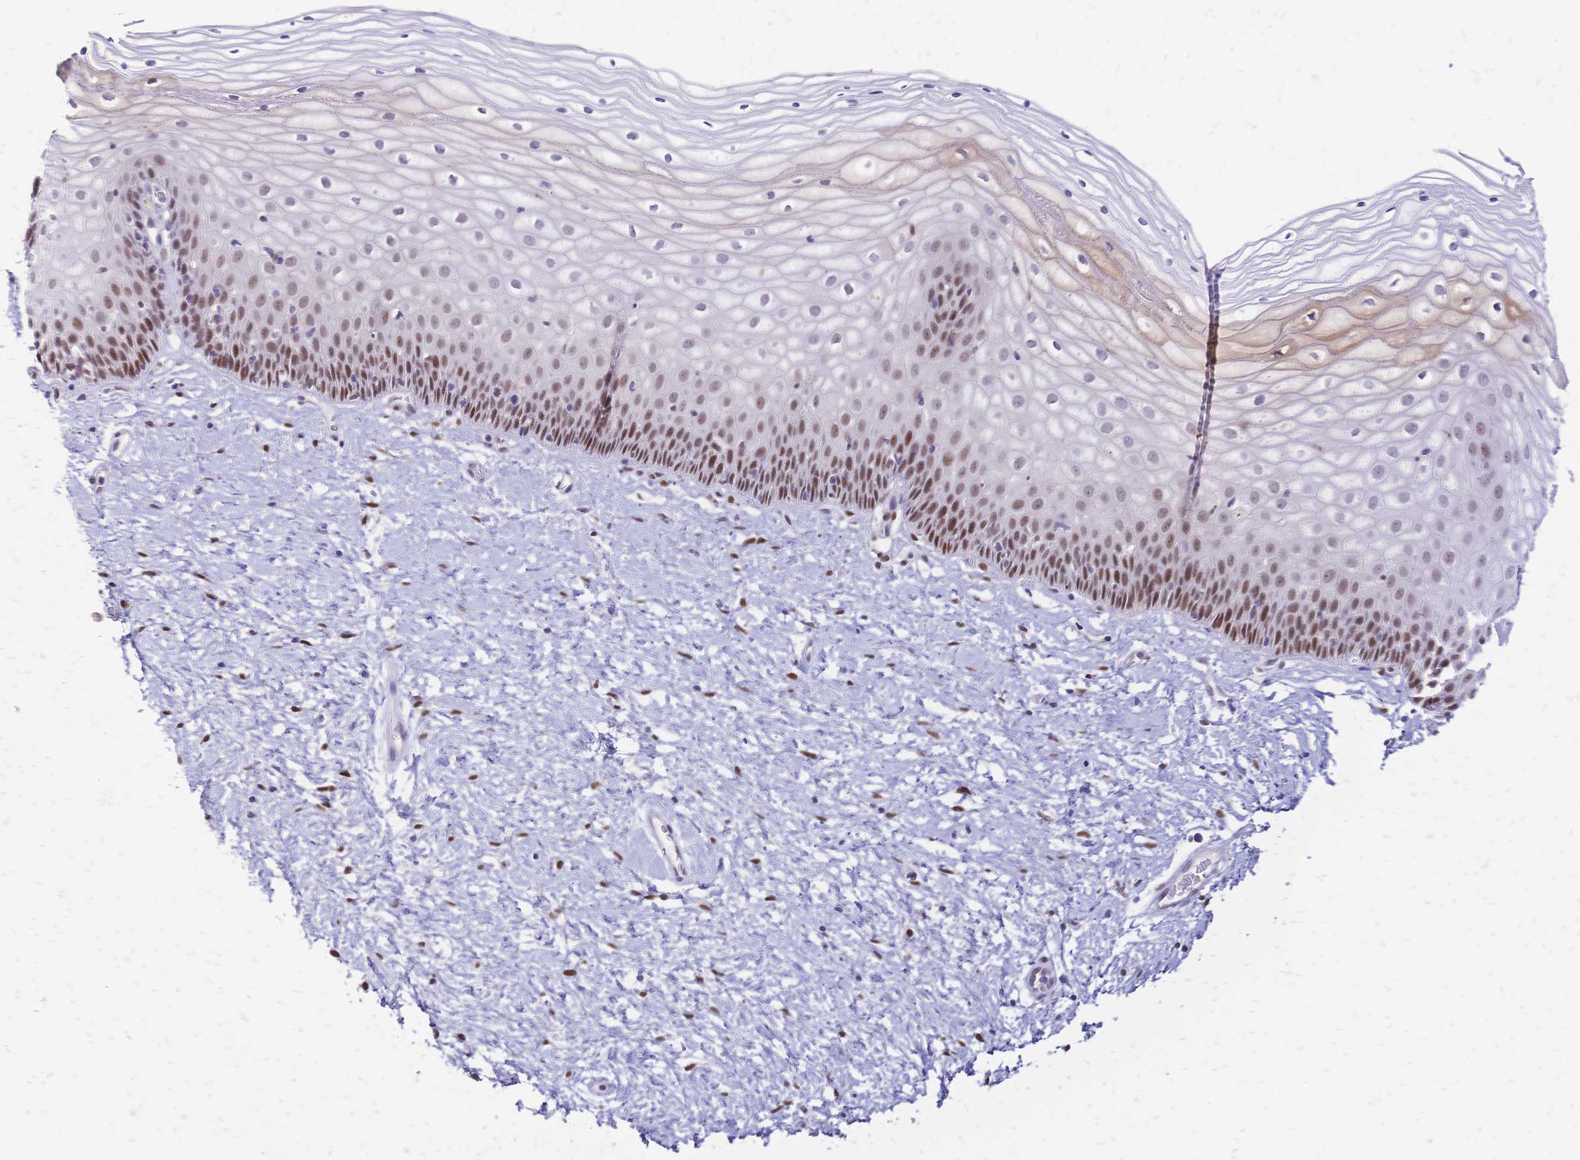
{"staining": {"intensity": "moderate", "quantity": ">75%", "location": "nuclear"}, "tissue": "cervix", "cell_type": "Glandular cells", "image_type": "normal", "snomed": [{"axis": "morphology", "description": "Normal tissue, NOS"}, {"axis": "topography", "description": "Cervix"}], "caption": "Immunohistochemistry (IHC) image of unremarkable cervix: human cervix stained using immunohistochemistry (IHC) displays medium levels of moderate protein expression localized specifically in the nuclear of glandular cells, appearing as a nuclear brown color.", "gene": "NFIC", "patient": {"sex": "female", "age": 36}}